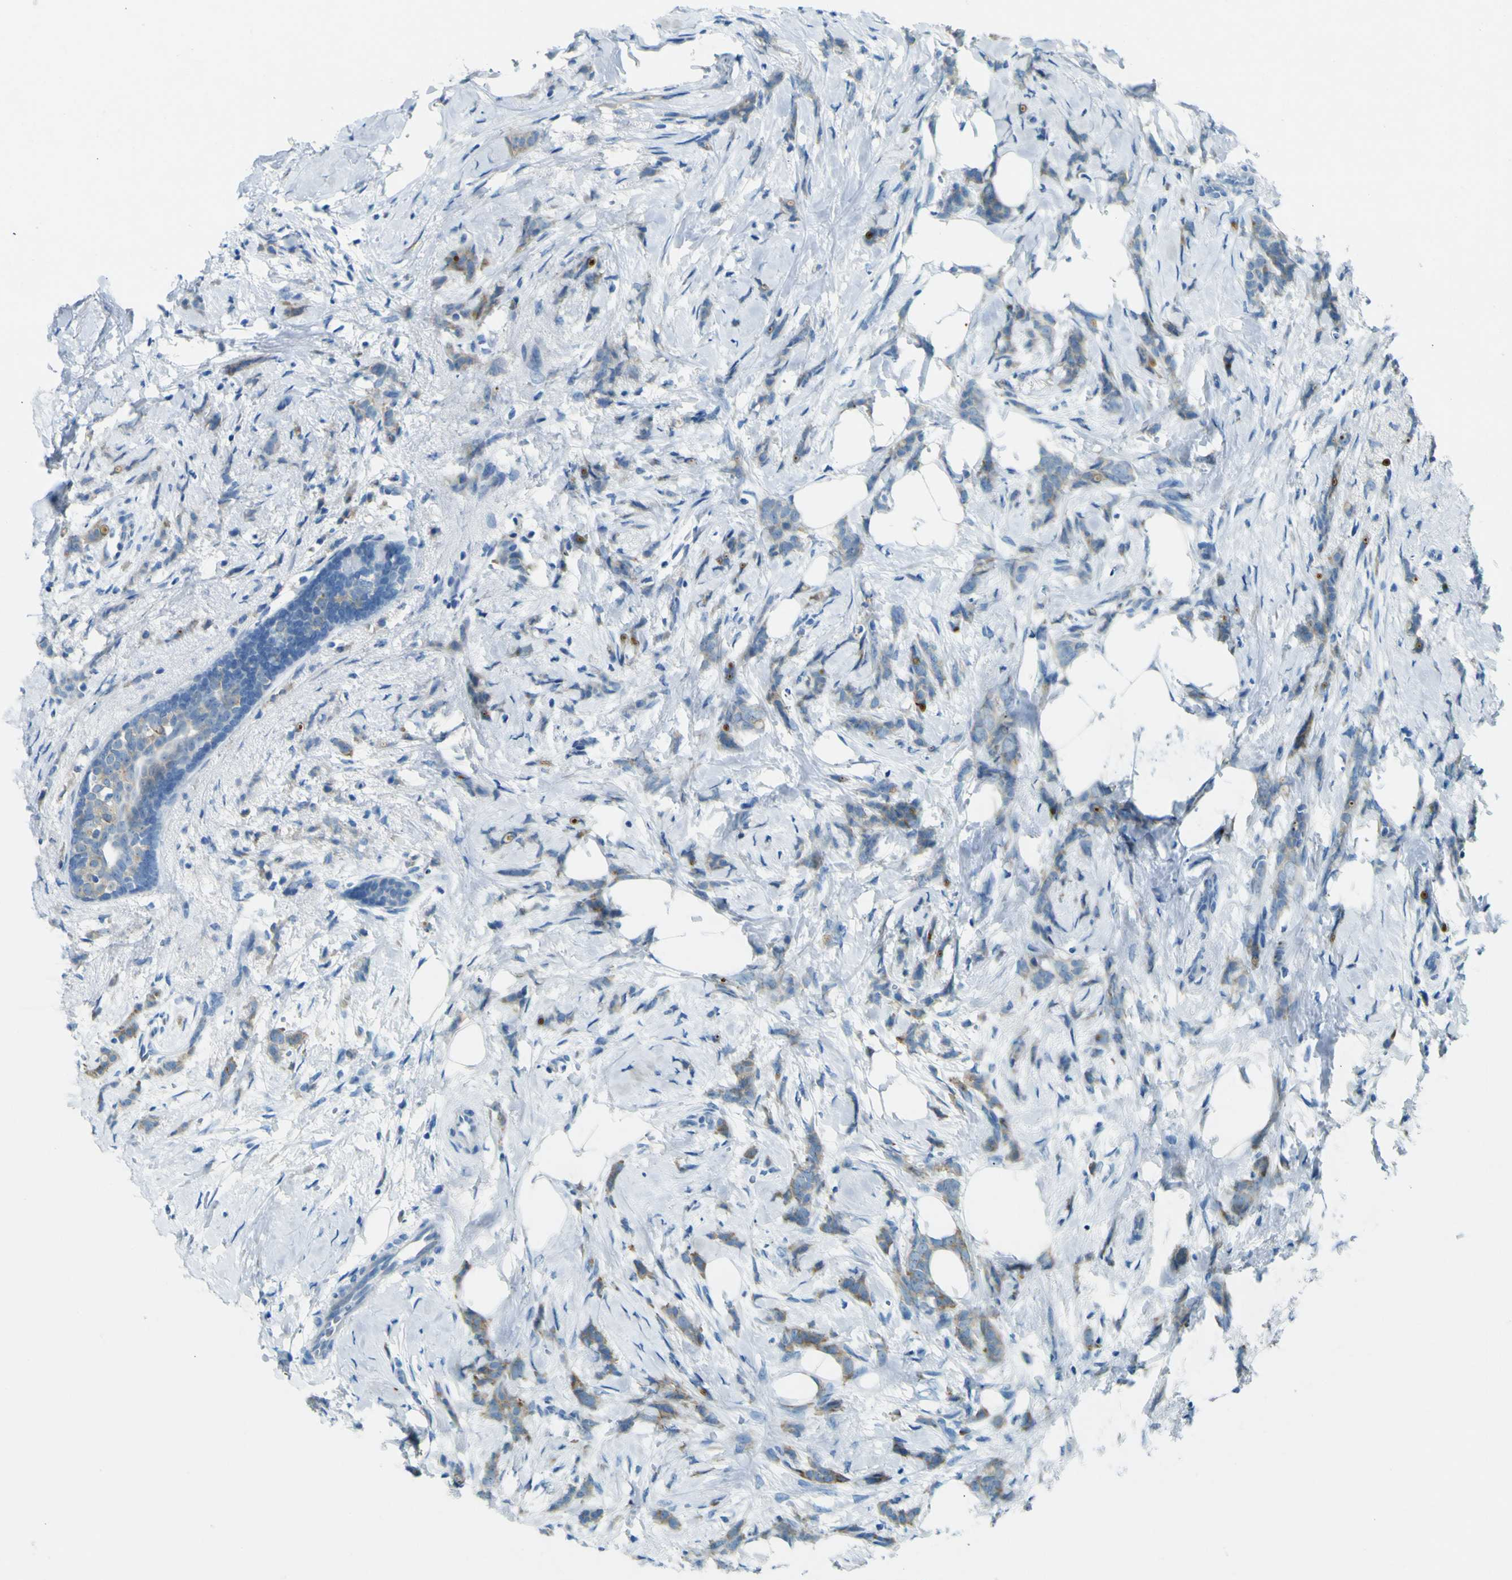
{"staining": {"intensity": "moderate", "quantity": ">75%", "location": "cytoplasmic/membranous"}, "tissue": "breast cancer", "cell_type": "Tumor cells", "image_type": "cancer", "snomed": [{"axis": "morphology", "description": "Lobular carcinoma, in situ"}, {"axis": "morphology", "description": "Lobular carcinoma"}, {"axis": "topography", "description": "Breast"}], "caption": "Immunohistochemistry image of neoplastic tissue: breast cancer stained using IHC displays medium levels of moderate protein expression localized specifically in the cytoplasmic/membranous of tumor cells, appearing as a cytoplasmic/membranous brown color.", "gene": "SORCS1", "patient": {"sex": "female", "age": 41}}